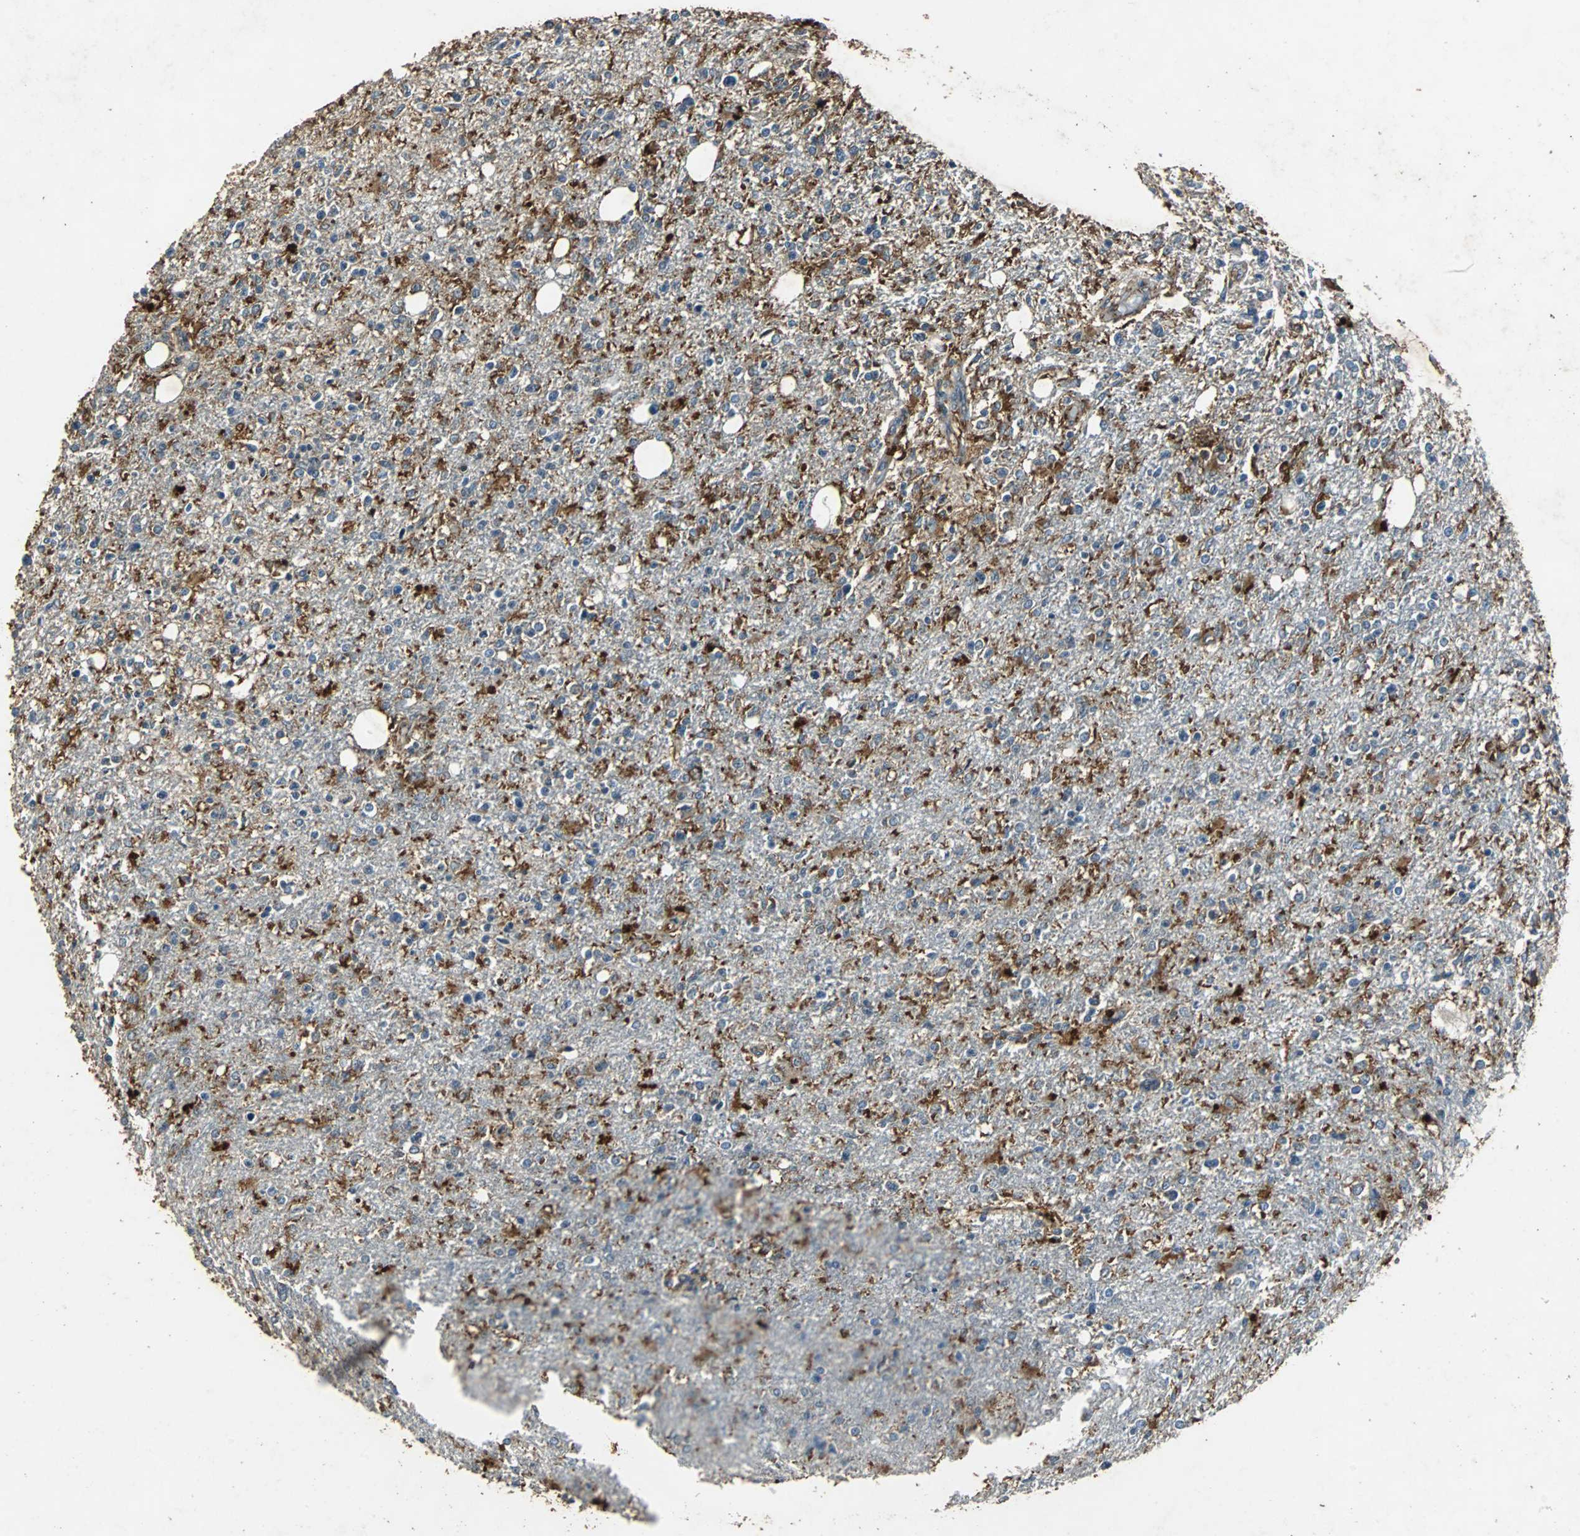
{"staining": {"intensity": "moderate", "quantity": "<25%", "location": "cytoplasmic/membranous"}, "tissue": "glioma", "cell_type": "Tumor cells", "image_type": "cancer", "snomed": [{"axis": "morphology", "description": "Glioma, malignant, High grade"}, {"axis": "topography", "description": "Cerebral cortex"}], "caption": "High-grade glioma (malignant) tissue reveals moderate cytoplasmic/membranous positivity in about <25% of tumor cells Using DAB (brown) and hematoxylin (blue) stains, captured at high magnification using brightfield microscopy.", "gene": "NAA10", "patient": {"sex": "male", "age": 76}}